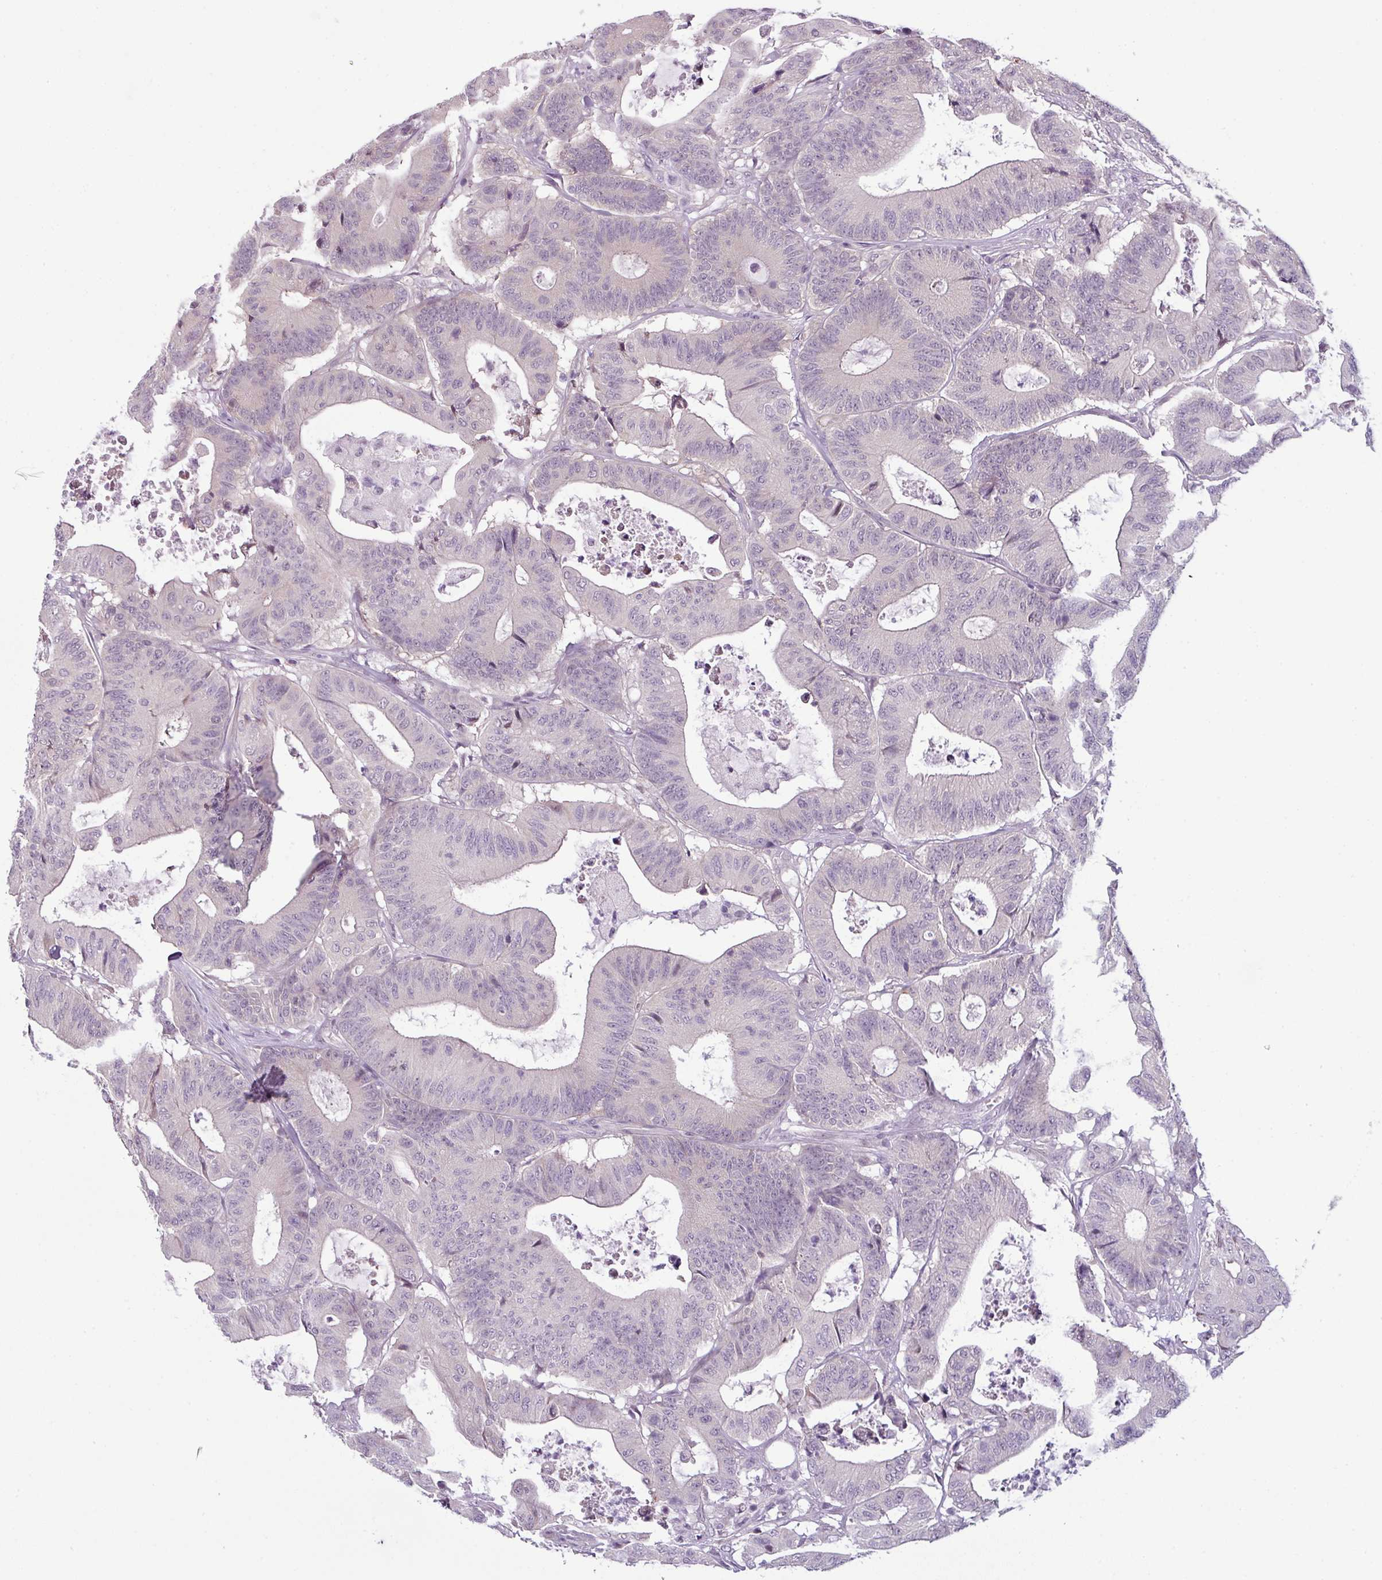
{"staining": {"intensity": "weak", "quantity": "<25%", "location": "cytoplasmic/membranous"}, "tissue": "colorectal cancer", "cell_type": "Tumor cells", "image_type": "cancer", "snomed": [{"axis": "morphology", "description": "Adenocarcinoma, NOS"}, {"axis": "topography", "description": "Colon"}], "caption": "Protein analysis of colorectal cancer shows no significant expression in tumor cells.", "gene": "OR52D1", "patient": {"sex": "female", "age": 84}}